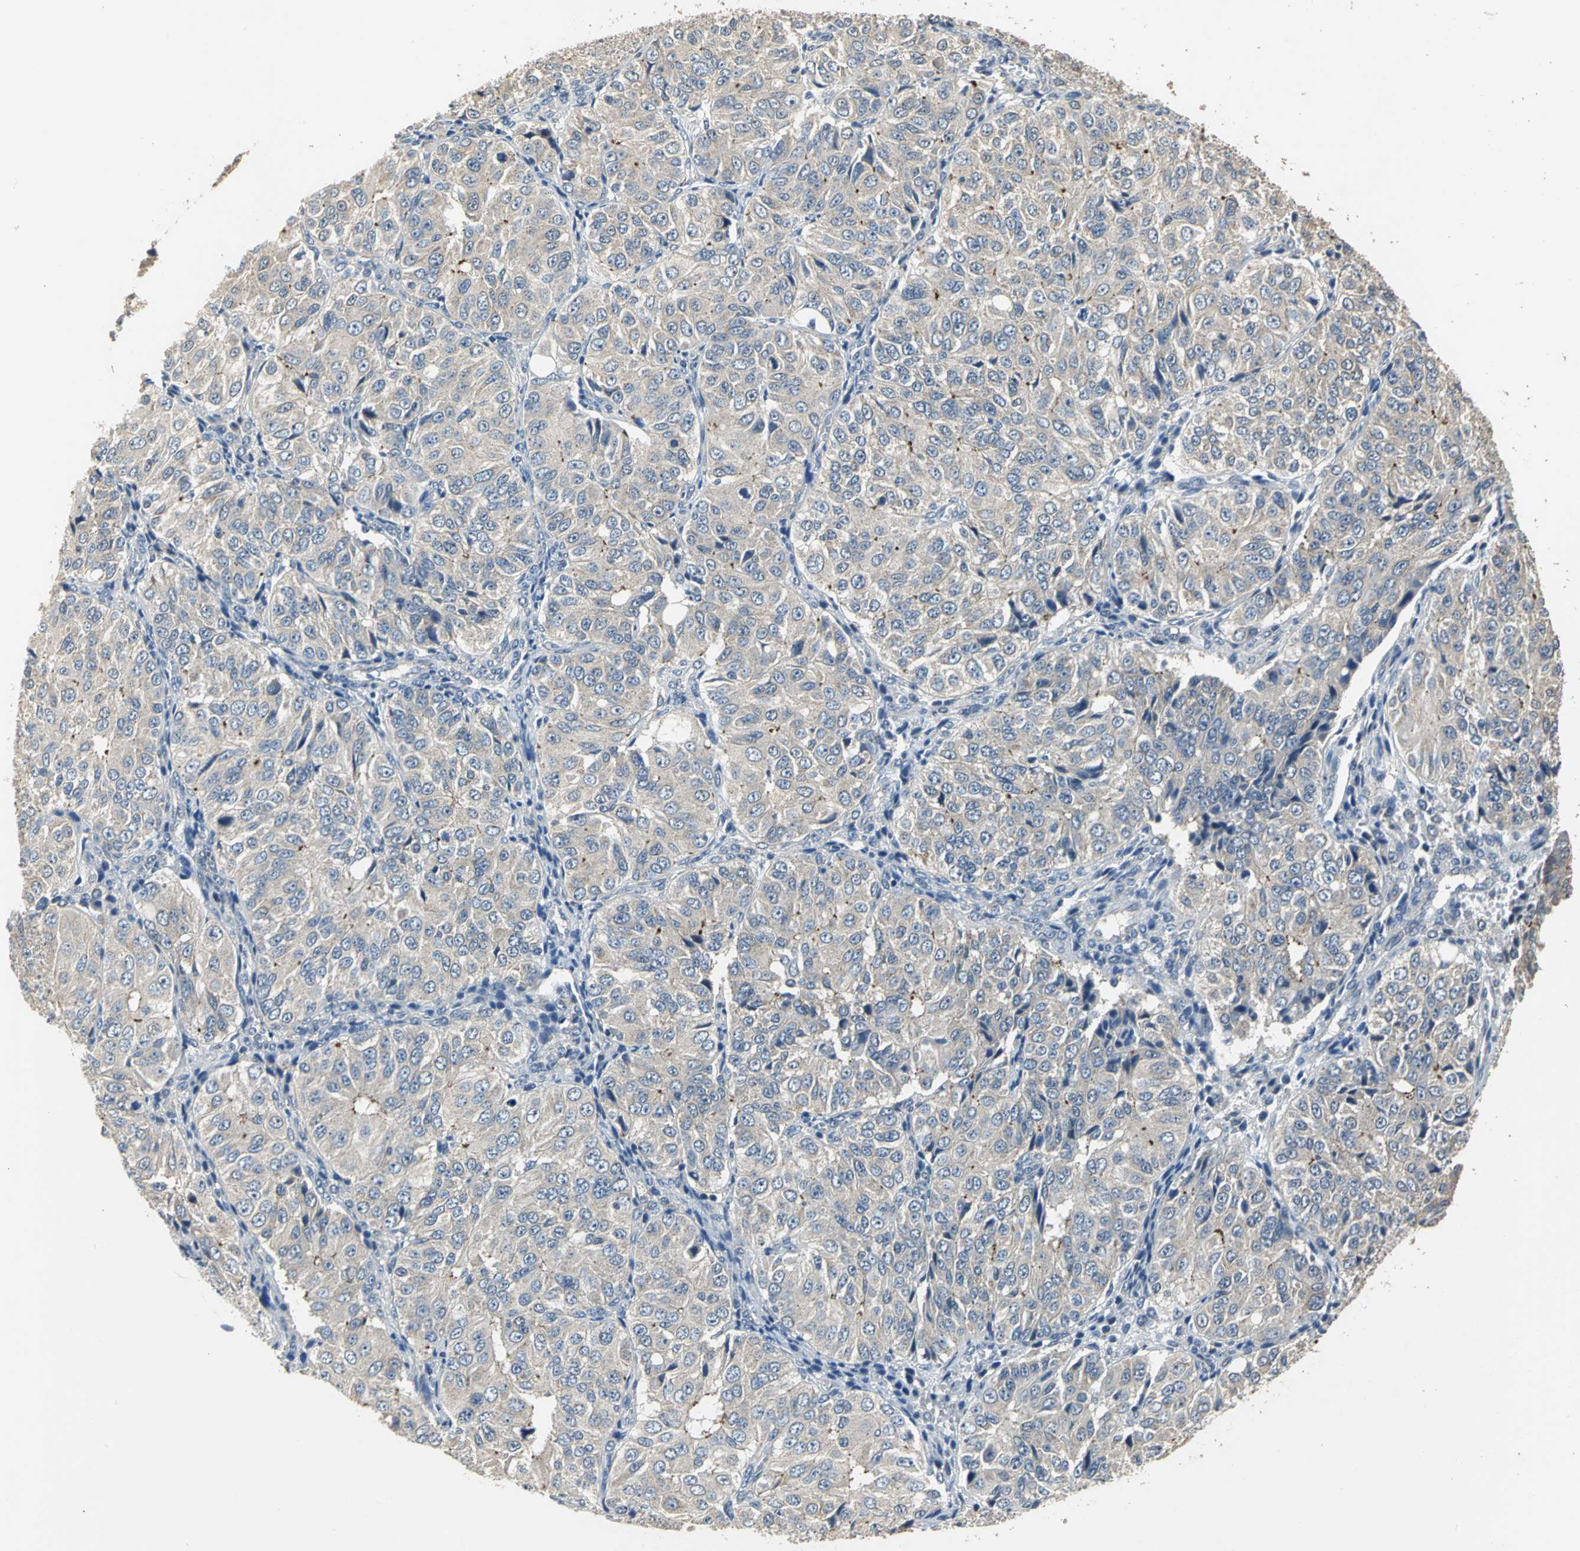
{"staining": {"intensity": "weak", "quantity": ">75%", "location": "cytoplasmic/membranous"}, "tissue": "ovarian cancer", "cell_type": "Tumor cells", "image_type": "cancer", "snomed": [{"axis": "morphology", "description": "Carcinoma, endometroid"}, {"axis": "topography", "description": "Ovary"}], "caption": "The image demonstrates staining of ovarian endometroid carcinoma, revealing weak cytoplasmic/membranous protein positivity (brown color) within tumor cells.", "gene": "OCLN", "patient": {"sex": "female", "age": 51}}